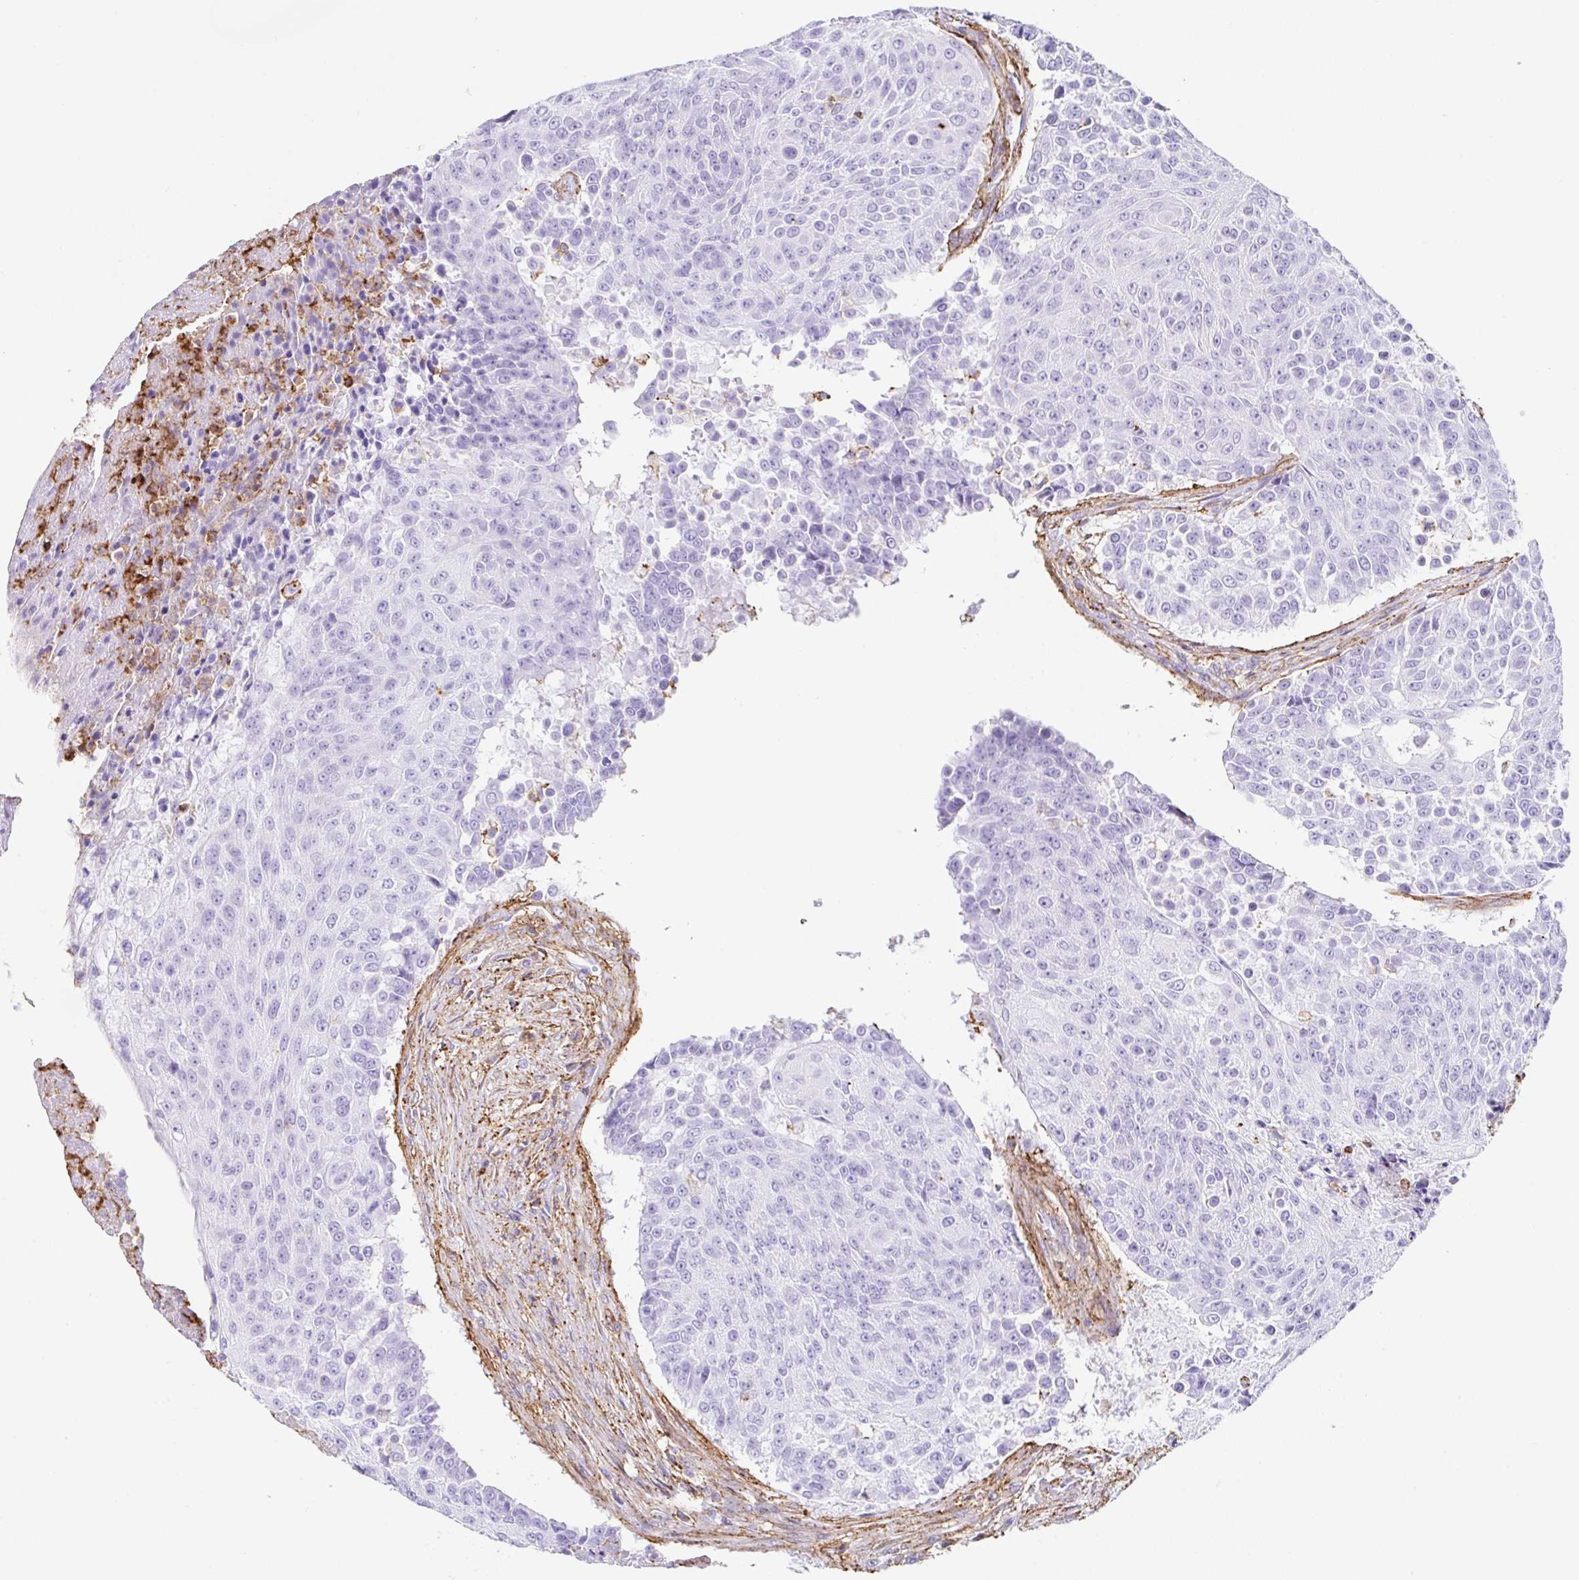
{"staining": {"intensity": "negative", "quantity": "none", "location": "none"}, "tissue": "urothelial cancer", "cell_type": "Tumor cells", "image_type": "cancer", "snomed": [{"axis": "morphology", "description": "Urothelial carcinoma, High grade"}, {"axis": "topography", "description": "Urinary bladder"}], "caption": "DAB (3,3'-diaminobenzidine) immunohistochemical staining of human urothelial carcinoma (high-grade) reveals no significant expression in tumor cells.", "gene": "MTTP", "patient": {"sex": "female", "age": 63}}